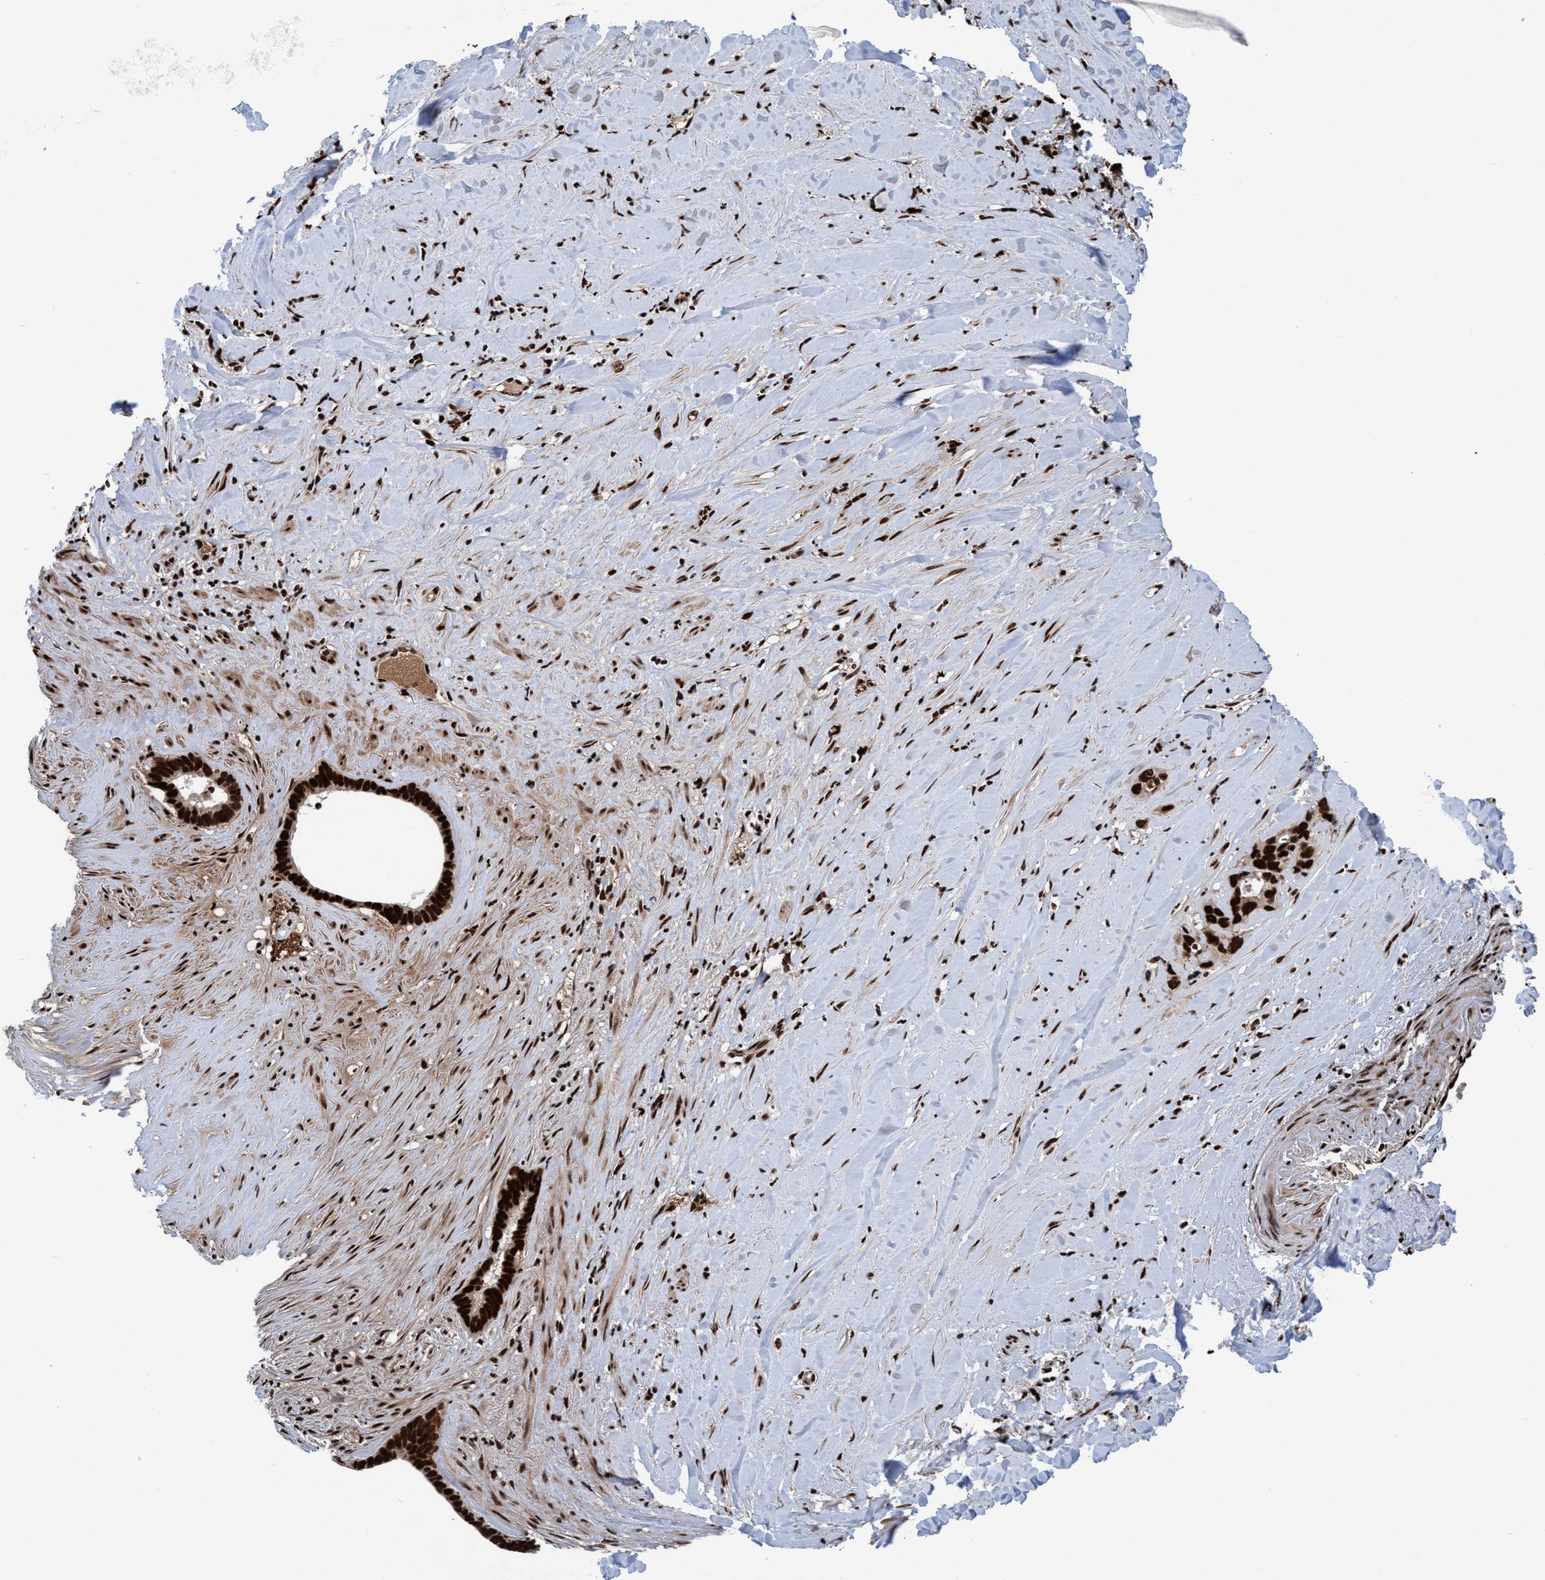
{"staining": {"intensity": "strong", "quantity": ">75%", "location": "nuclear"}, "tissue": "liver cancer", "cell_type": "Tumor cells", "image_type": "cancer", "snomed": [{"axis": "morphology", "description": "Cholangiocarcinoma"}, {"axis": "topography", "description": "Liver"}], "caption": "Immunohistochemistry (IHC) micrograph of neoplastic tissue: cholangiocarcinoma (liver) stained using immunohistochemistry (IHC) exhibits high levels of strong protein expression localized specifically in the nuclear of tumor cells, appearing as a nuclear brown color.", "gene": "TOPBP1", "patient": {"sex": "female", "age": 65}}